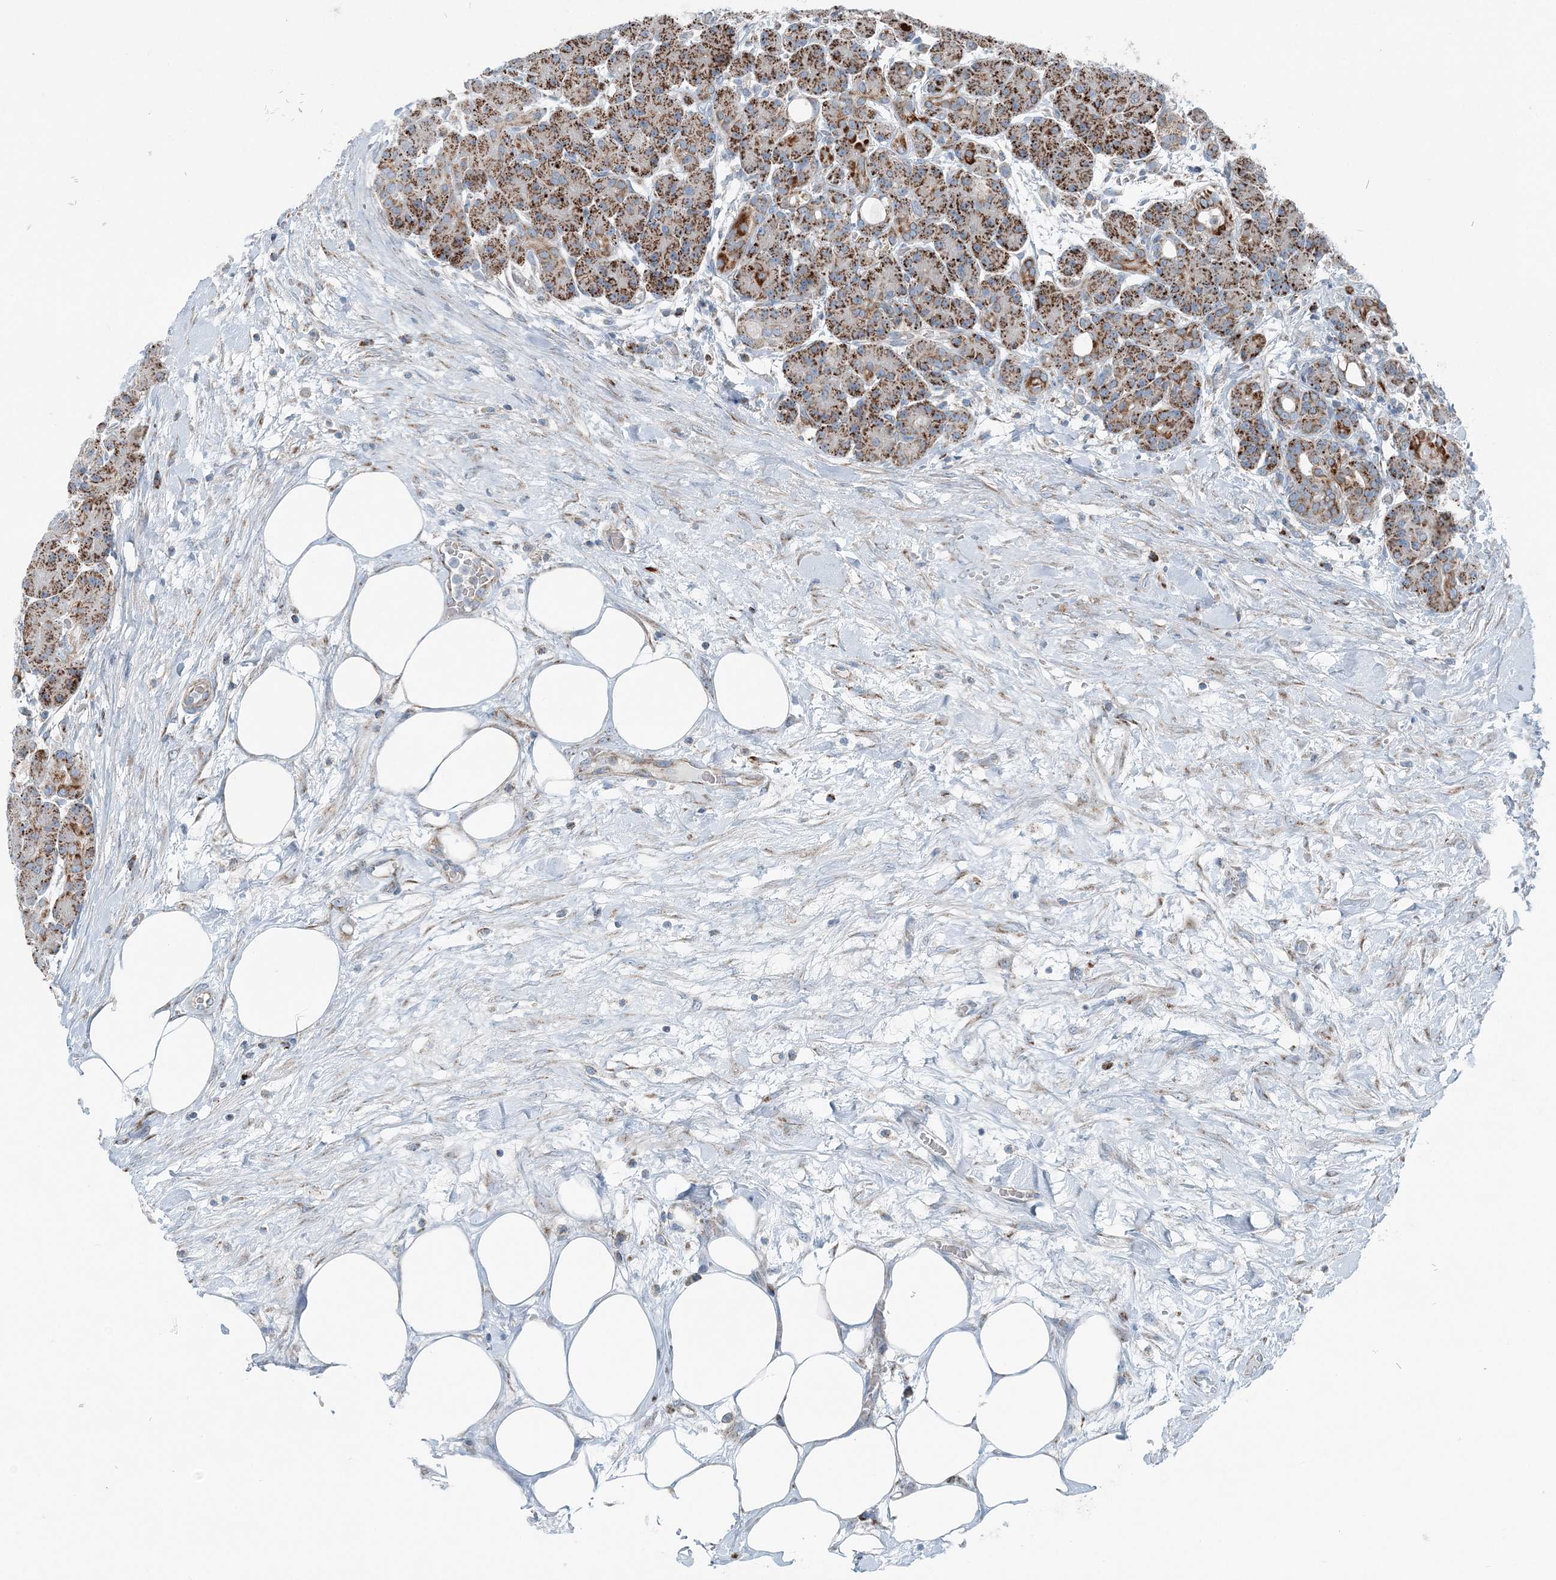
{"staining": {"intensity": "strong", "quantity": ">75%", "location": "cytoplasmic/membranous"}, "tissue": "pancreas", "cell_type": "Exocrine glandular cells", "image_type": "normal", "snomed": [{"axis": "morphology", "description": "Normal tissue, NOS"}, {"axis": "topography", "description": "Pancreas"}], "caption": "Approximately >75% of exocrine glandular cells in benign pancreas exhibit strong cytoplasmic/membranous protein positivity as visualized by brown immunohistochemical staining.", "gene": "INTU", "patient": {"sex": "male", "age": 63}}